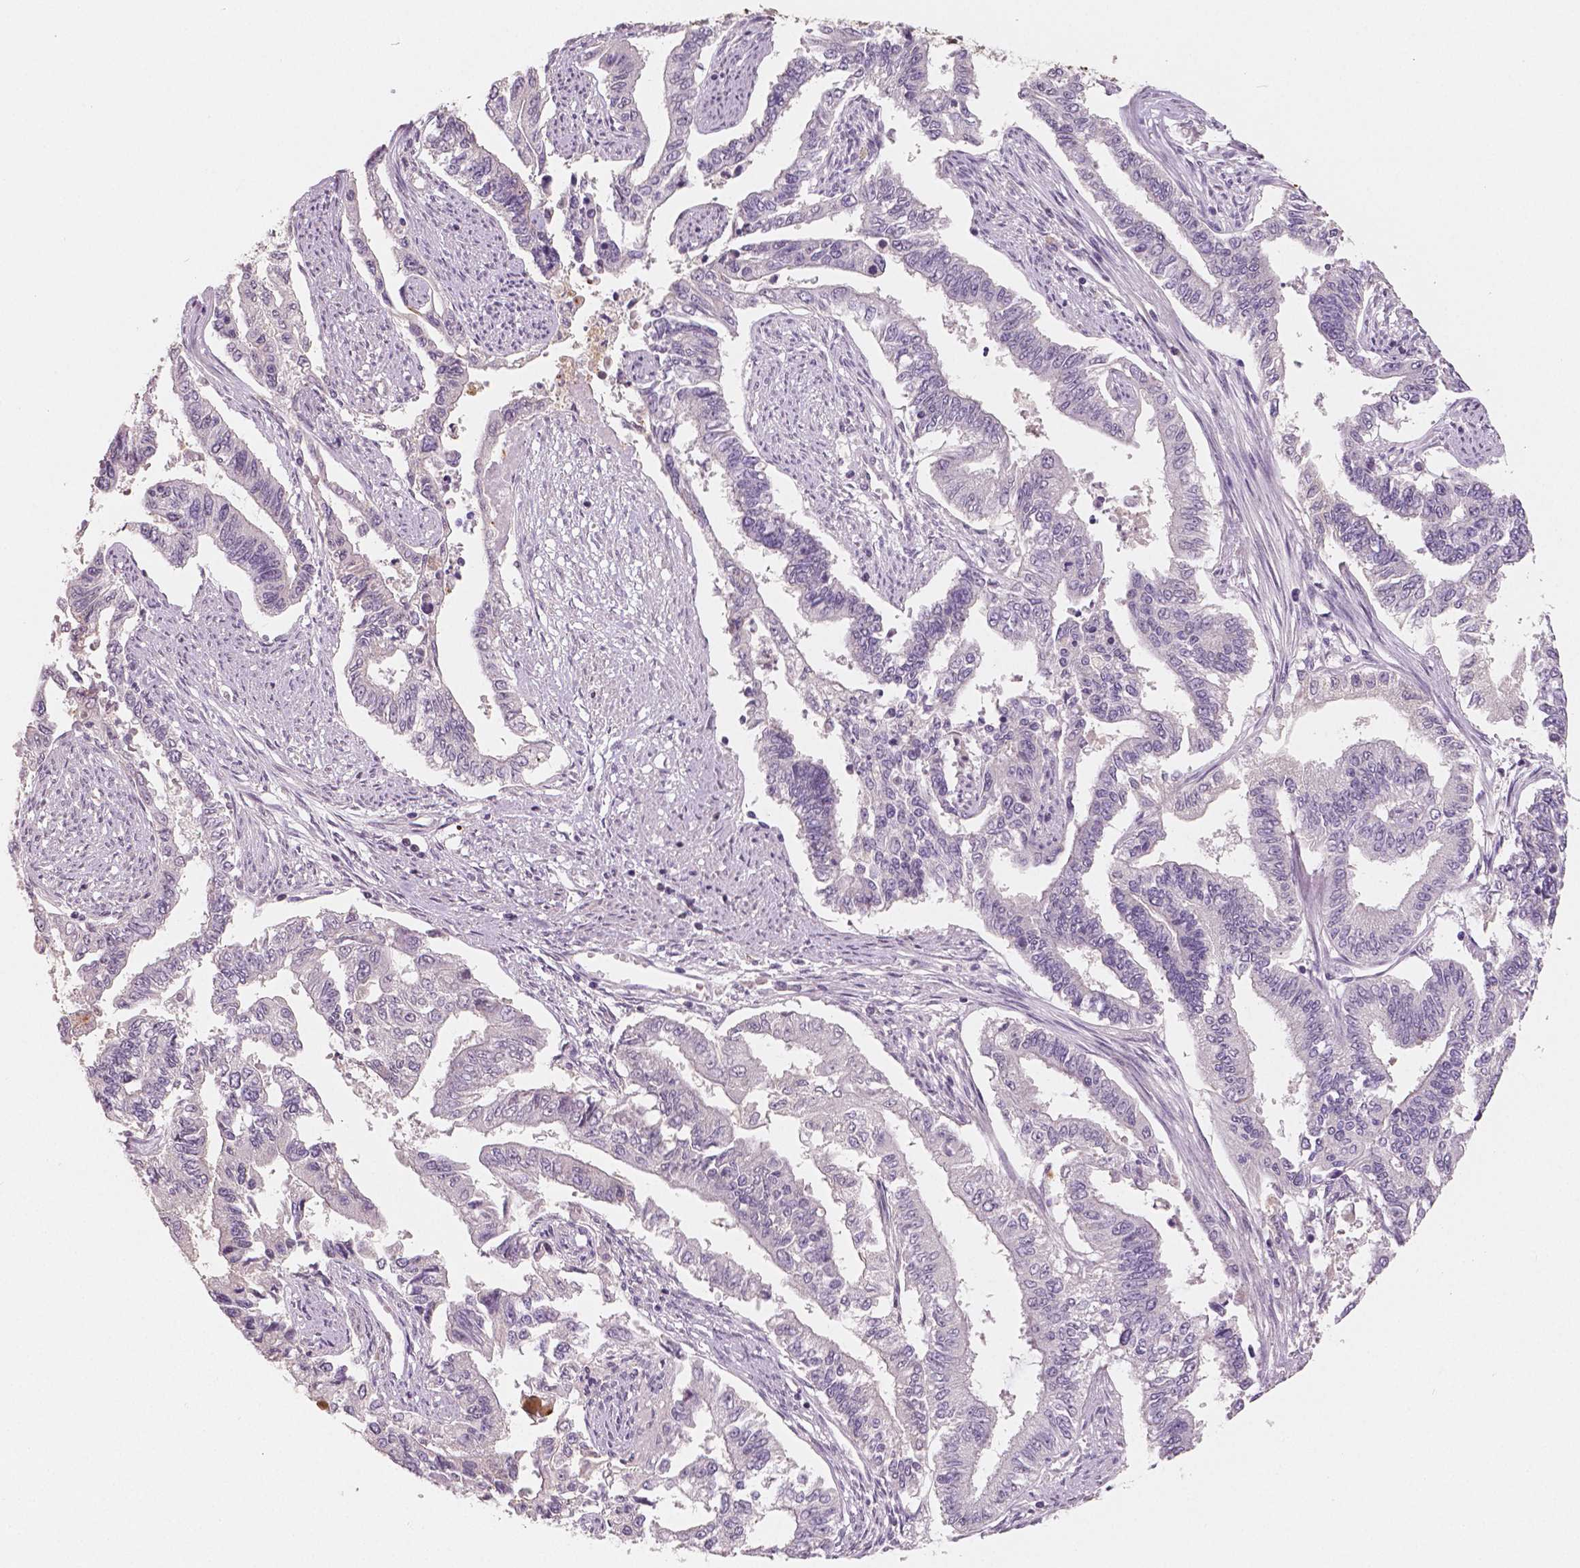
{"staining": {"intensity": "negative", "quantity": "none", "location": "none"}, "tissue": "endometrial cancer", "cell_type": "Tumor cells", "image_type": "cancer", "snomed": [{"axis": "morphology", "description": "Adenocarcinoma, NOS"}, {"axis": "topography", "description": "Uterus"}], "caption": "Photomicrograph shows no significant protein positivity in tumor cells of endometrial cancer. (DAB (3,3'-diaminobenzidine) immunohistochemistry, high magnification).", "gene": "APOA4", "patient": {"sex": "female", "age": 59}}